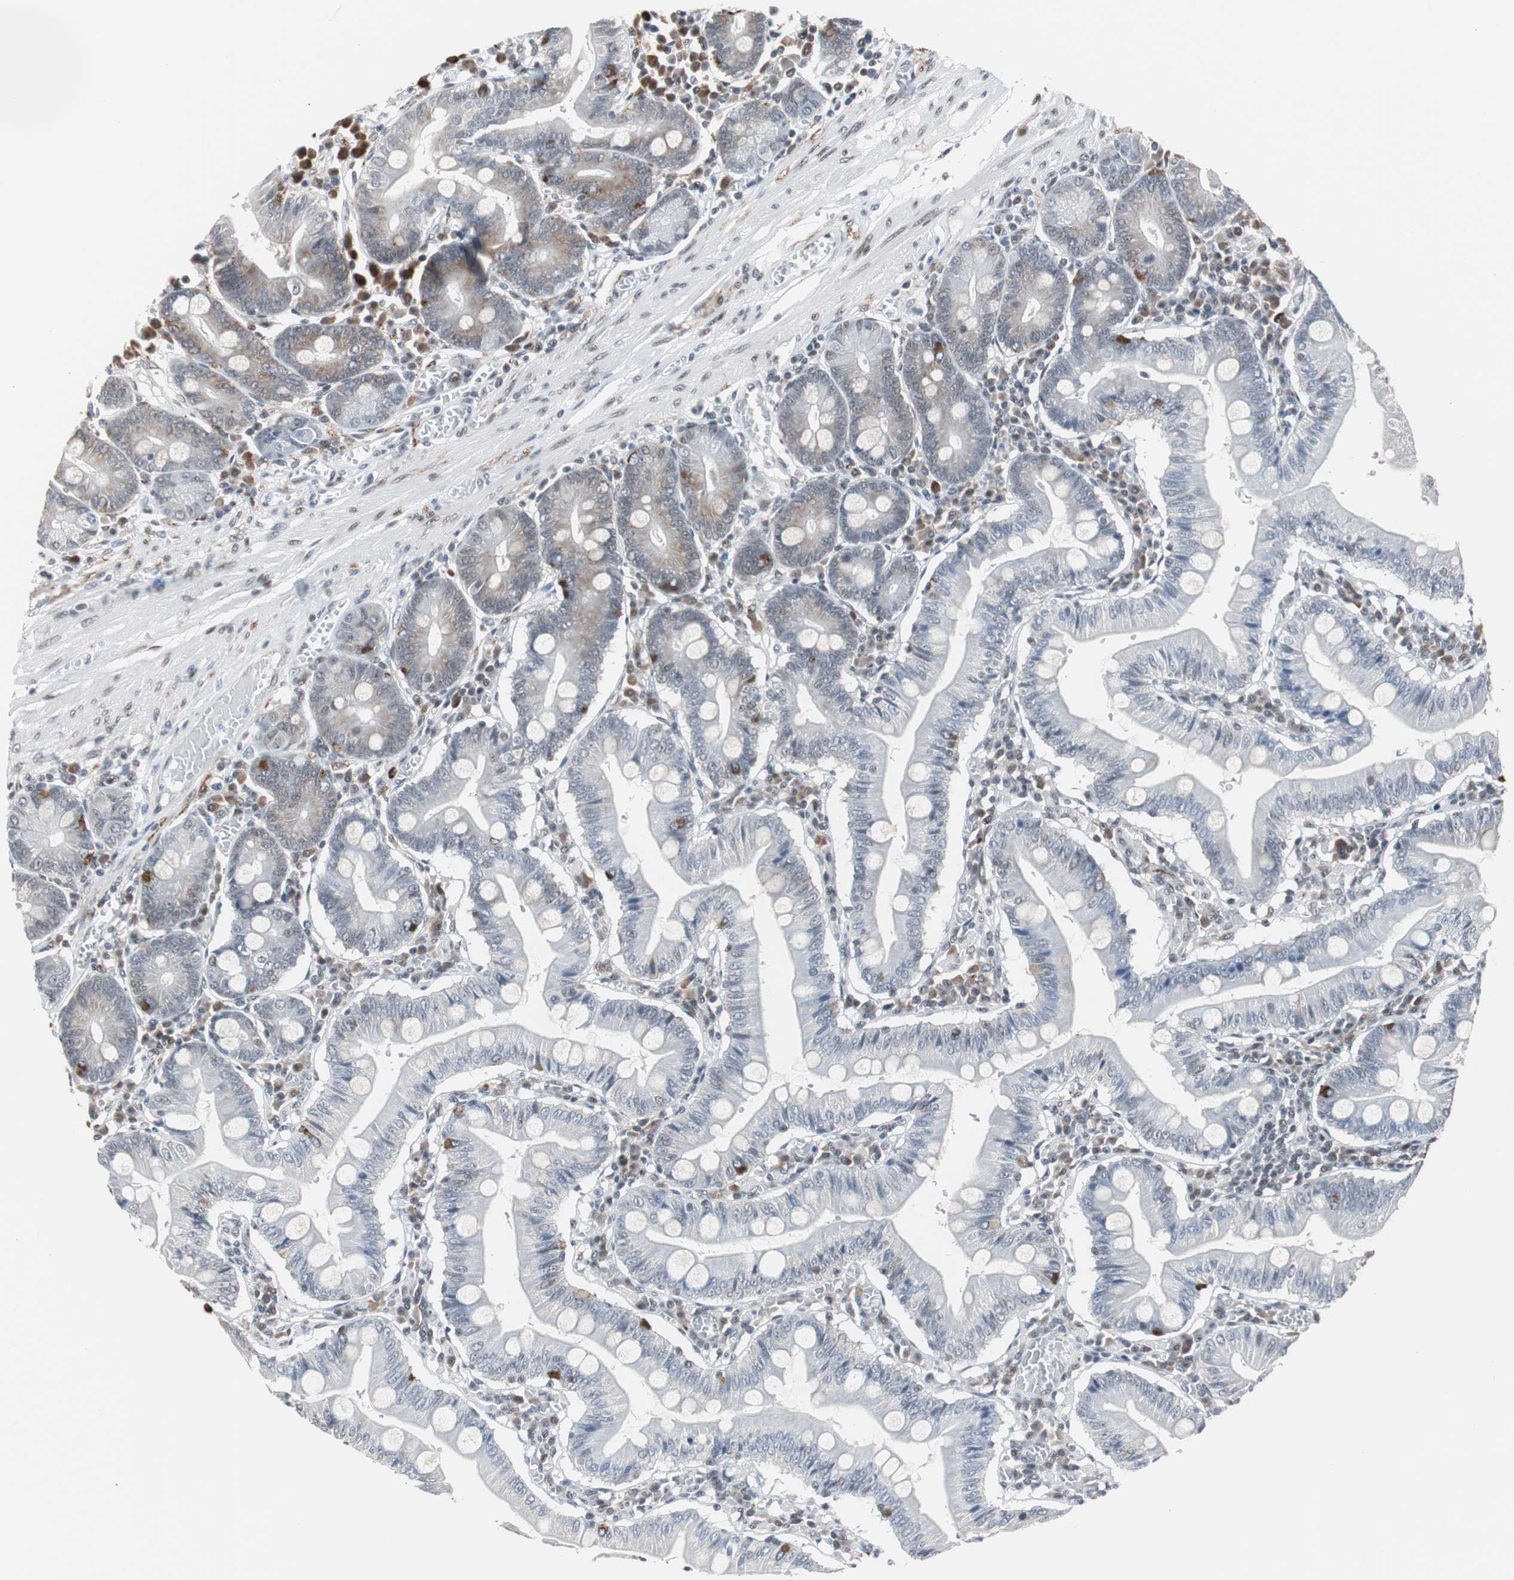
{"staining": {"intensity": "moderate", "quantity": "<25%", "location": "cytoplasmic/membranous"}, "tissue": "small intestine", "cell_type": "Glandular cells", "image_type": "normal", "snomed": [{"axis": "morphology", "description": "Normal tissue, NOS"}, {"axis": "topography", "description": "Small intestine"}], "caption": "About <25% of glandular cells in unremarkable small intestine exhibit moderate cytoplasmic/membranous protein staining as visualized by brown immunohistochemical staining.", "gene": "ZHX2", "patient": {"sex": "male", "age": 71}}